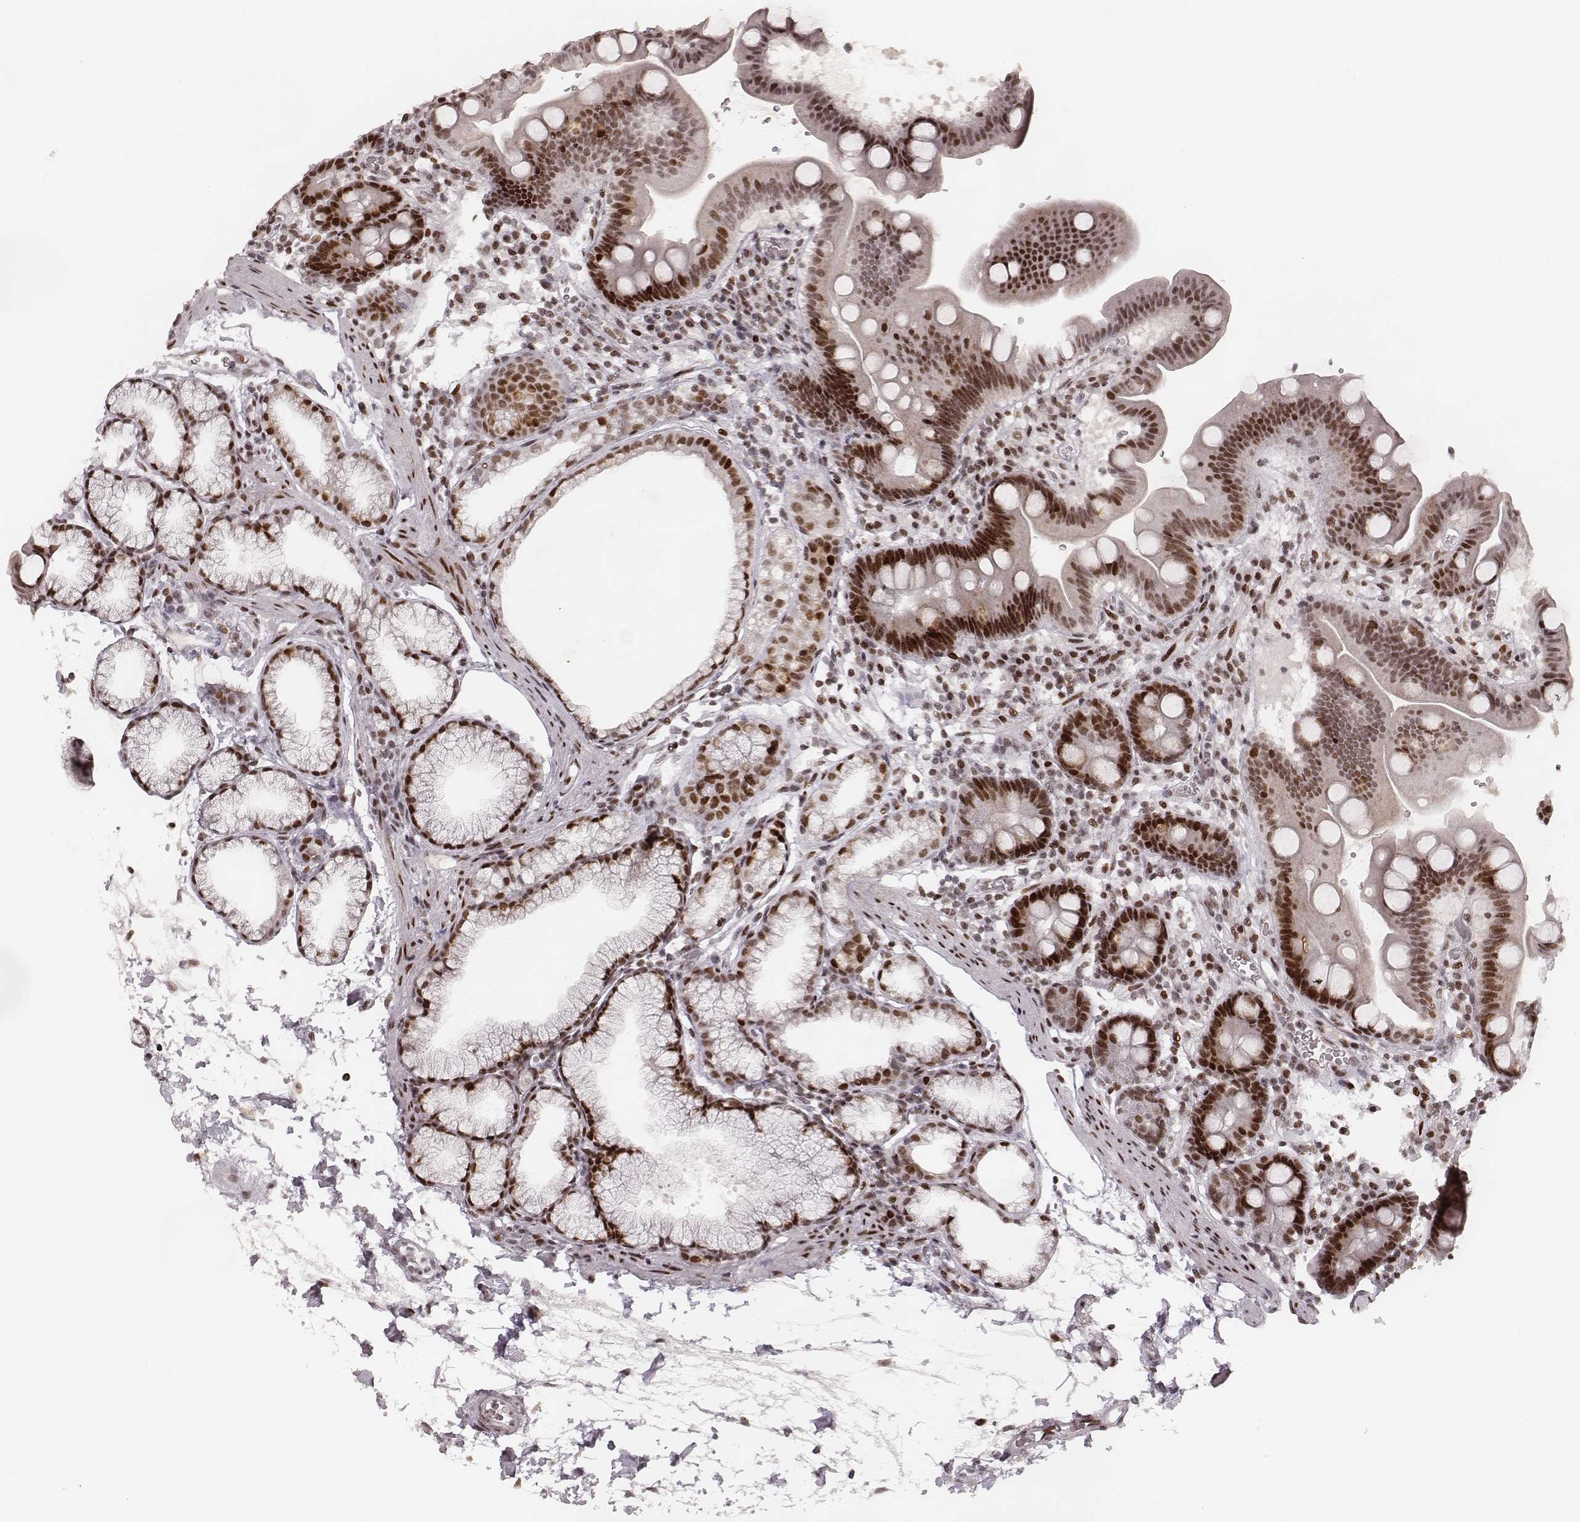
{"staining": {"intensity": "strong", "quantity": ">75%", "location": "nuclear"}, "tissue": "duodenum", "cell_type": "Glandular cells", "image_type": "normal", "snomed": [{"axis": "morphology", "description": "Normal tissue, NOS"}, {"axis": "topography", "description": "Duodenum"}], "caption": "Duodenum stained with a brown dye exhibits strong nuclear positive expression in approximately >75% of glandular cells.", "gene": "HNRNPC", "patient": {"sex": "male", "age": 59}}